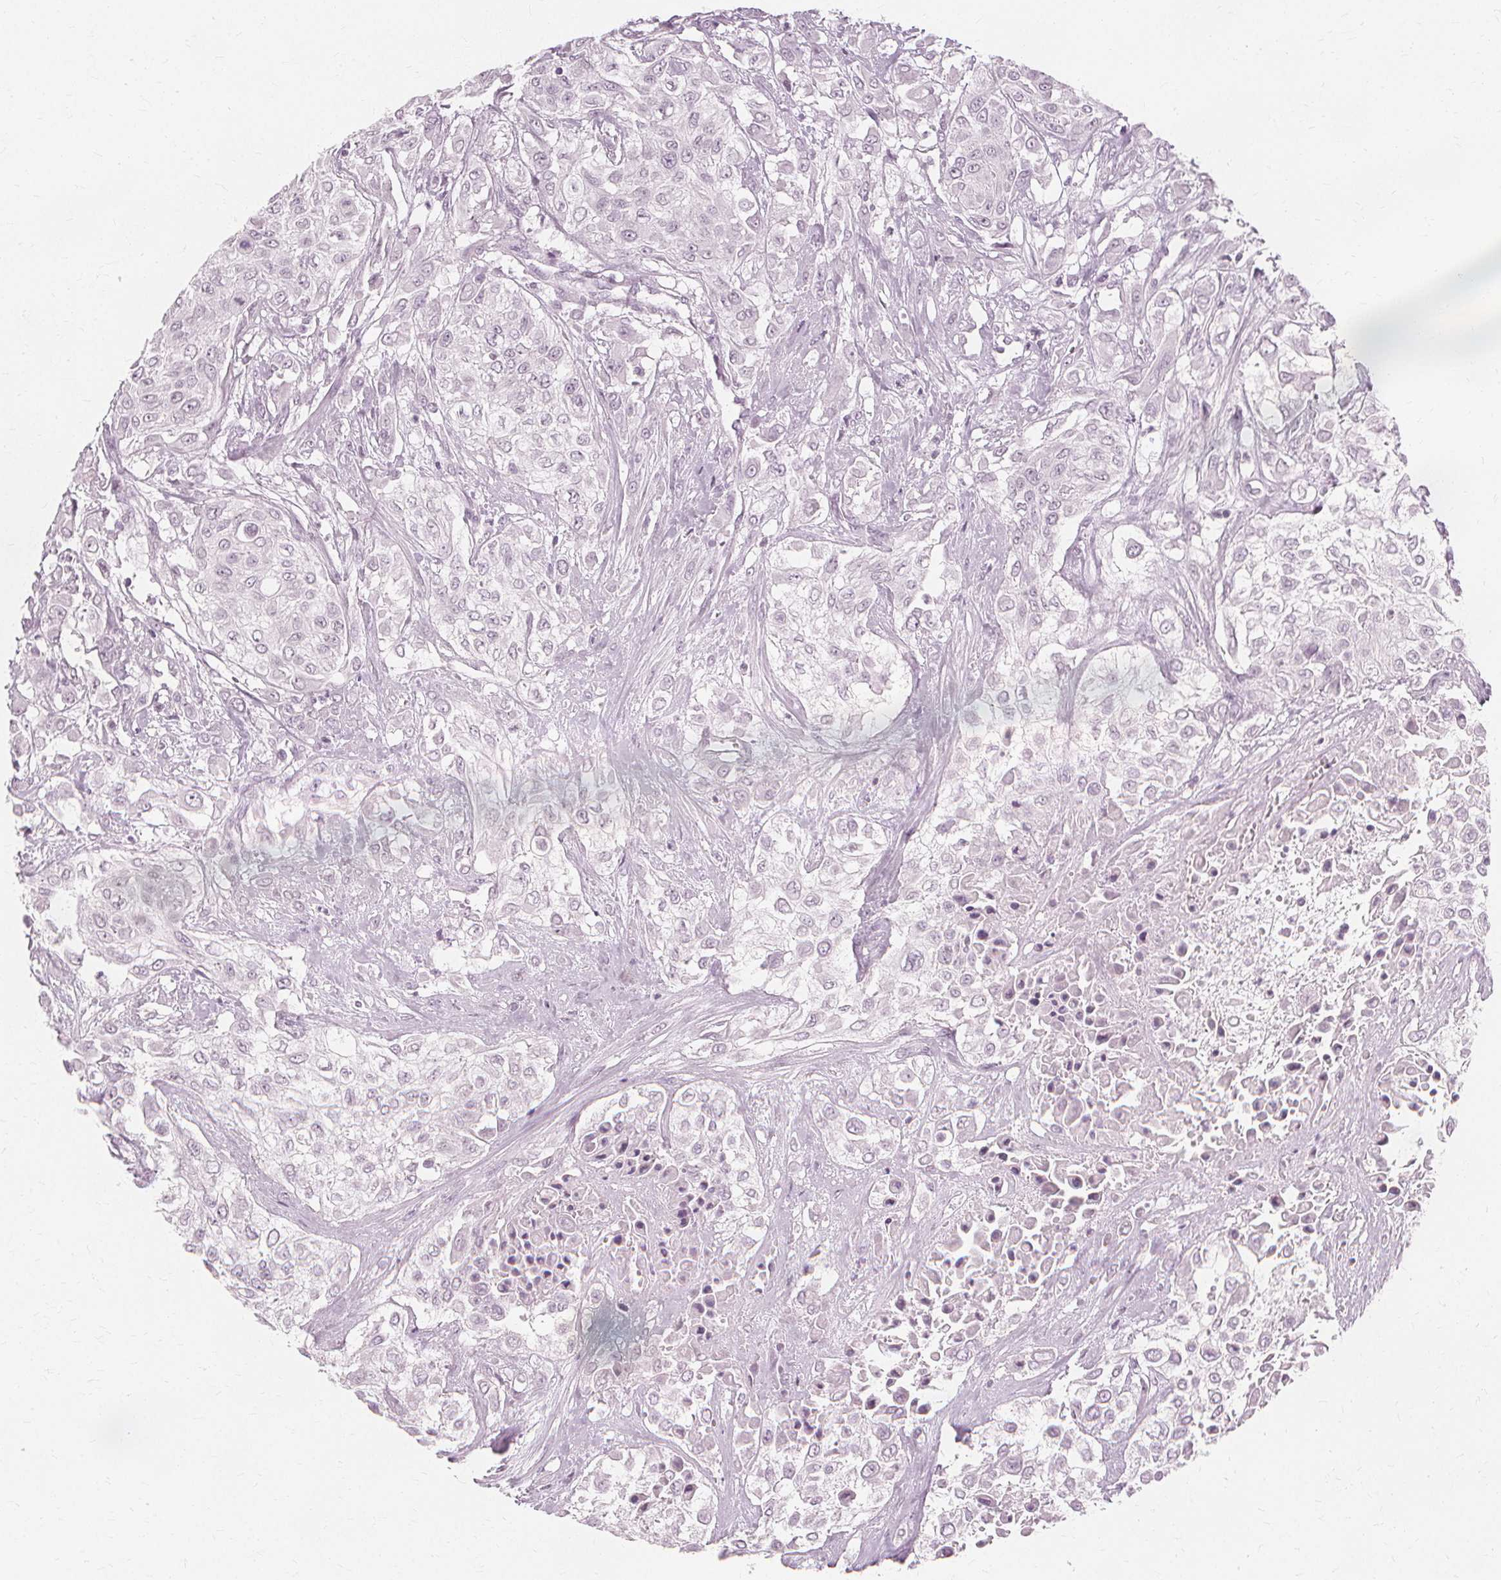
{"staining": {"intensity": "negative", "quantity": "none", "location": "none"}, "tissue": "urothelial cancer", "cell_type": "Tumor cells", "image_type": "cancer", "snomed": [{"axis": "morphology", "description": "Urothelial carcinoma, High grade"}, {"axis": "topography", "description": "Urinary bladder"}], "caption": "High magnification brightfield microscopy of urothelial cancer stained with DAB (3,3'-diaminobenzidine) (brown) and counterstained with hematoxylin (blue): tumor cells show no significant positivity.", "gene": "NXPE1", "patient": {"sex": "male", "age": 57}}